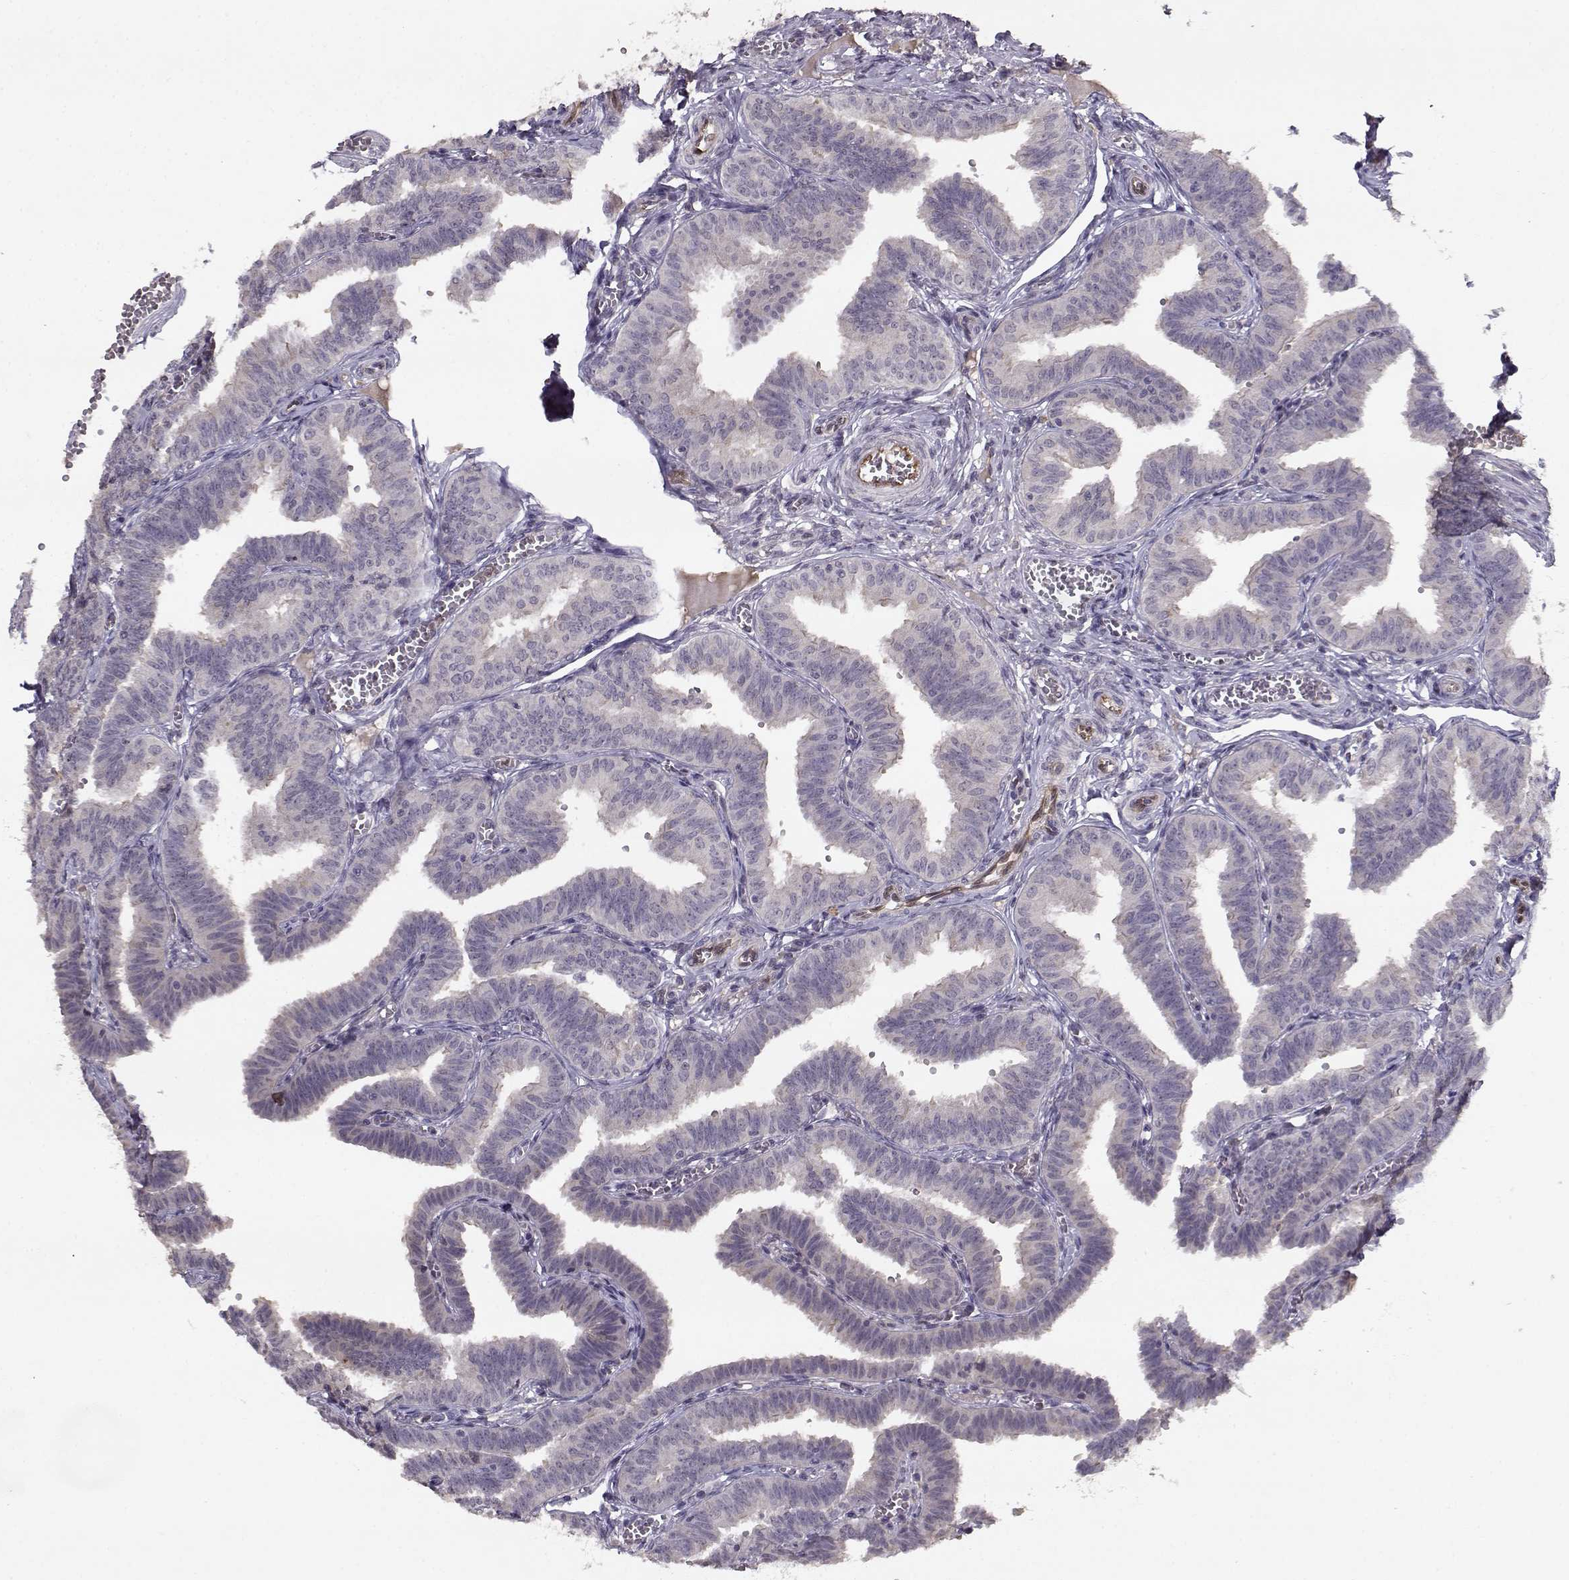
{"staining": {"intensity": "negative", "quantity": "none", "location": "none"}, "tissue": "fallopian tube", "cell_type": "Glandular cells", "image_type": "normal", "snomed": [{"axis": "morphology", "description": "Normal tissue, NOS"}, {"axis": "topography", "description": "Fallopian tube"}], "caption": "Immunohistochemistry (IHC) micrograph of benign fallopian tube: human fallopian tube stained with DAB exhibits no significant protein staining in glandular cells.", "gene": "BMX", "patient": {"sex": "female", "age": 25}}